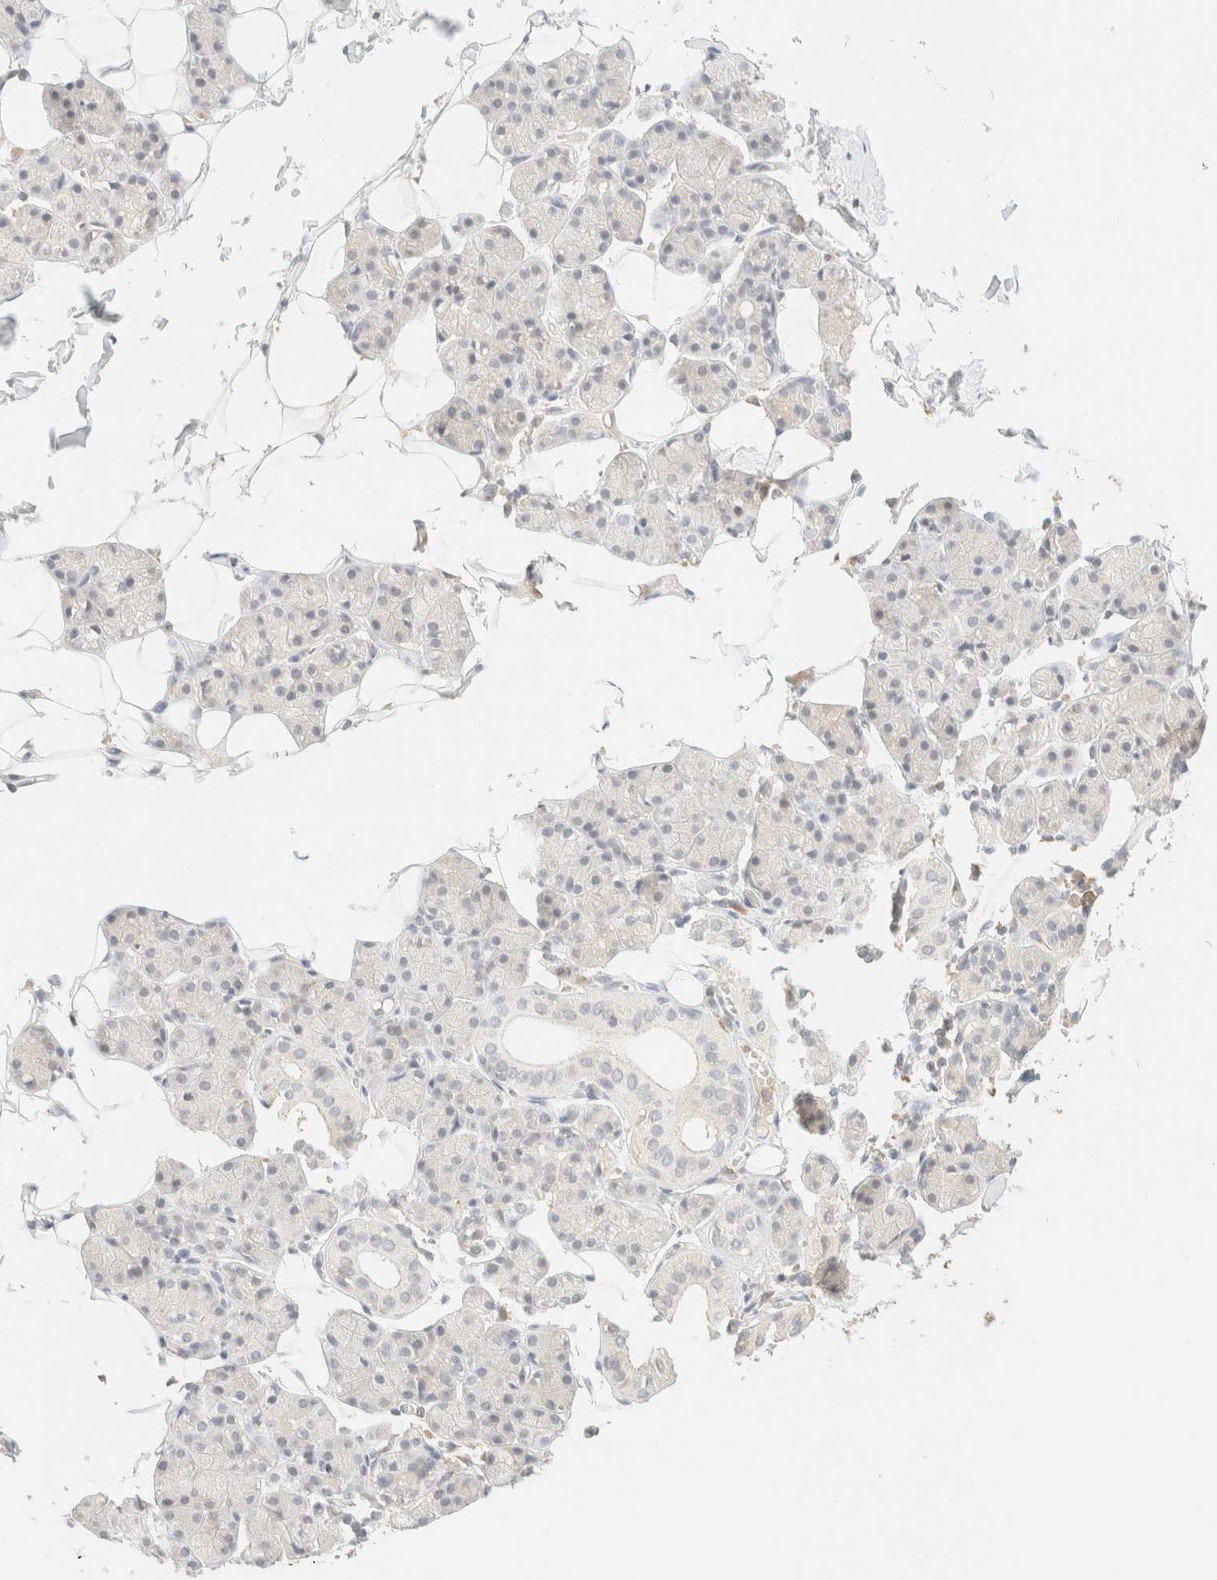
{"staining": {"intensity": "negative", "quantity": "none", "location": "none"}, "tissue": "salivary gland", "cell_type": "Glandular cells", "image_type": "normal", "snomed": [{"axis": "morphology", "description": "Normal tissue, NOS"}, {"axis": "topography", "description": "Salivary gland"}], "caption": "A high-resolution histopathology image shows immunohistochemistry (IHC) staining of unremarkable salivary gland, which shows no significant positivity in glandular cells.", "gene": "TIMD4", "patient": {"sex": "female", "age": 33}}